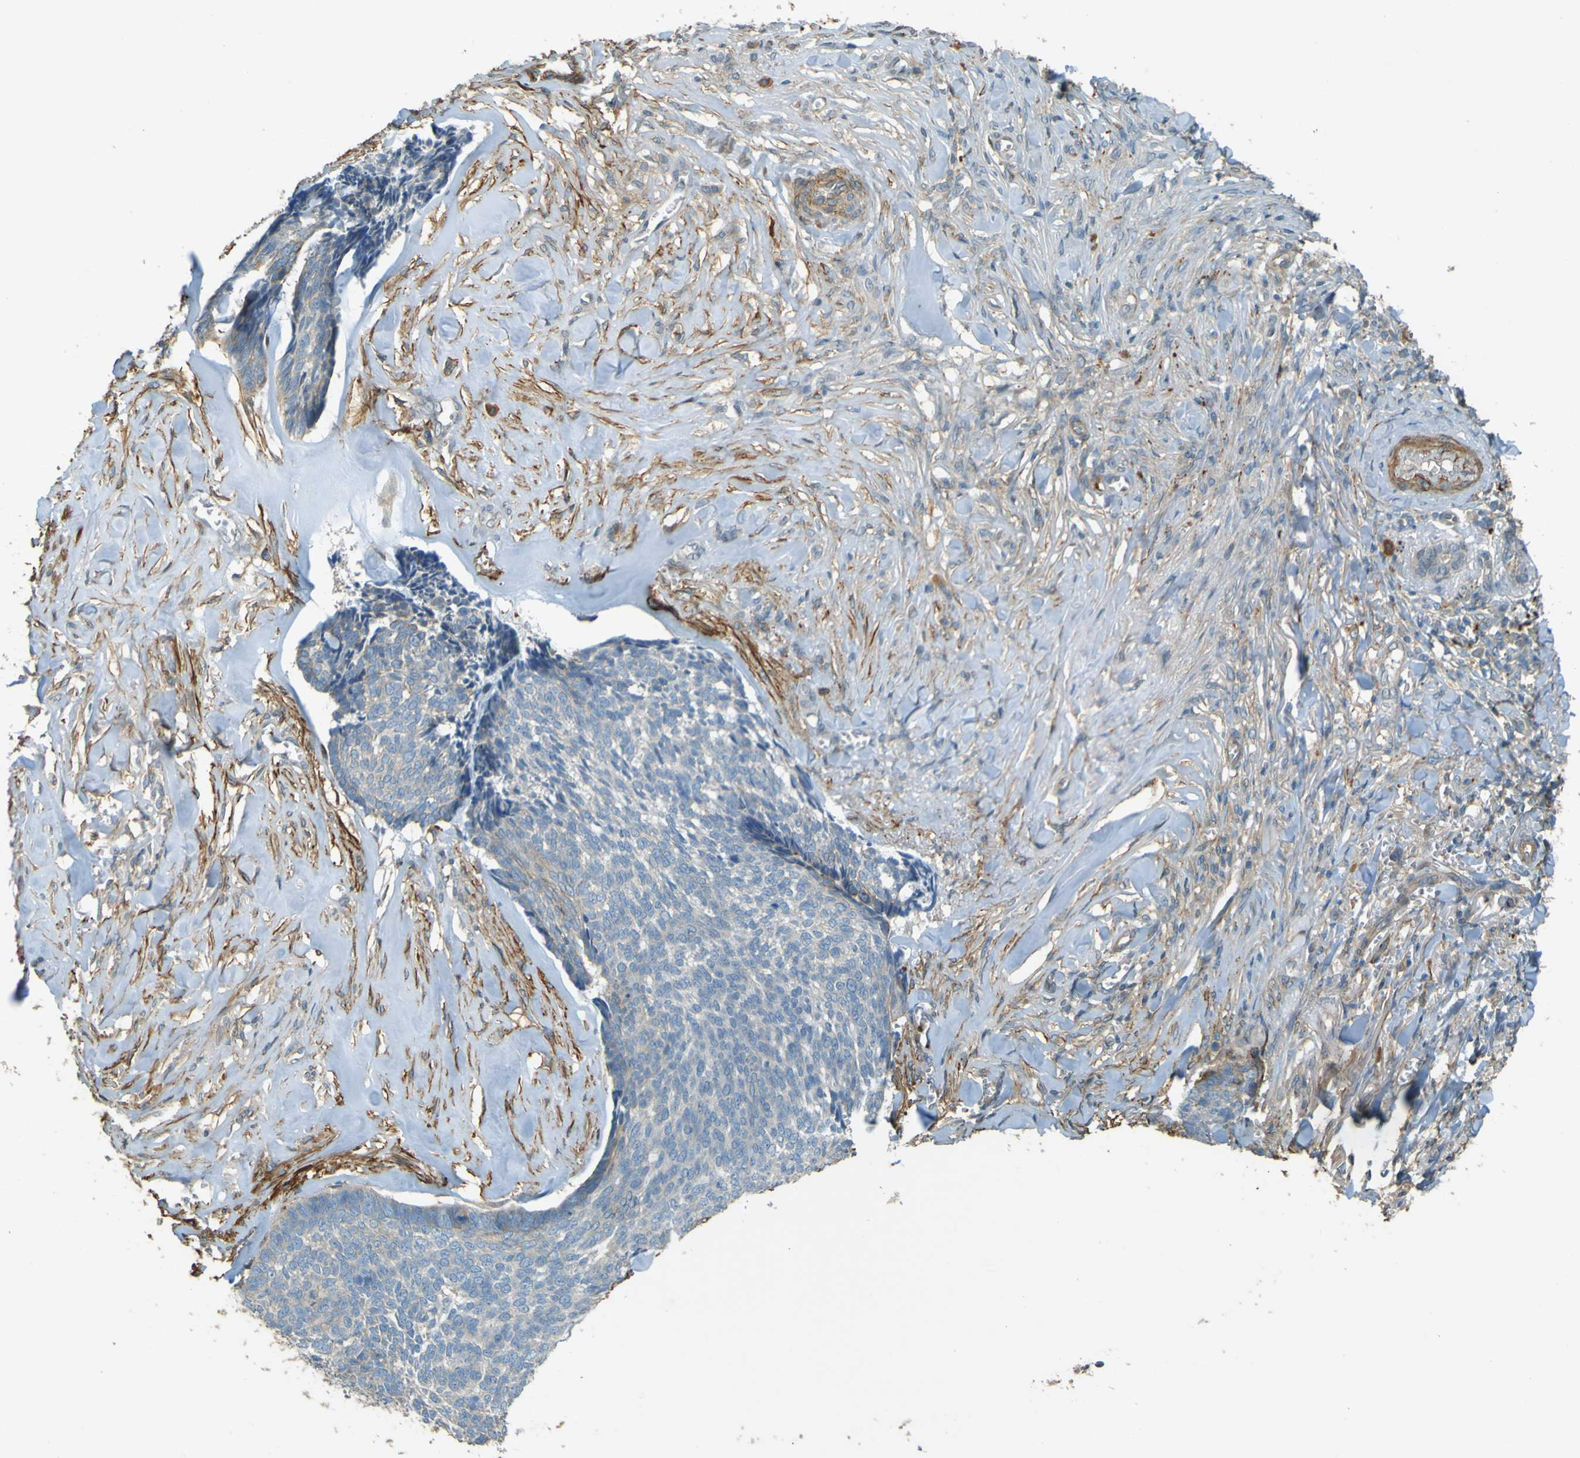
{"staining": {"intensity": "weak", "quantity": "<25%", "location": "cytoplasmic/membranous"}, "tissue": "skin cancer", "cell_type": "Tumor cells", "image_type": "cancer", "snomed": [{"axis": "morphology", "description": "Basal cell carcinoma"}, {"axis": "topography", "description": "Skin"}], "caption": "The histopathology image demonstrates no significant positivity in tumor cells of skin basal cell carcinoma.", "gene": "NEXN", "patient": {"sex": "male", "age": 84}}